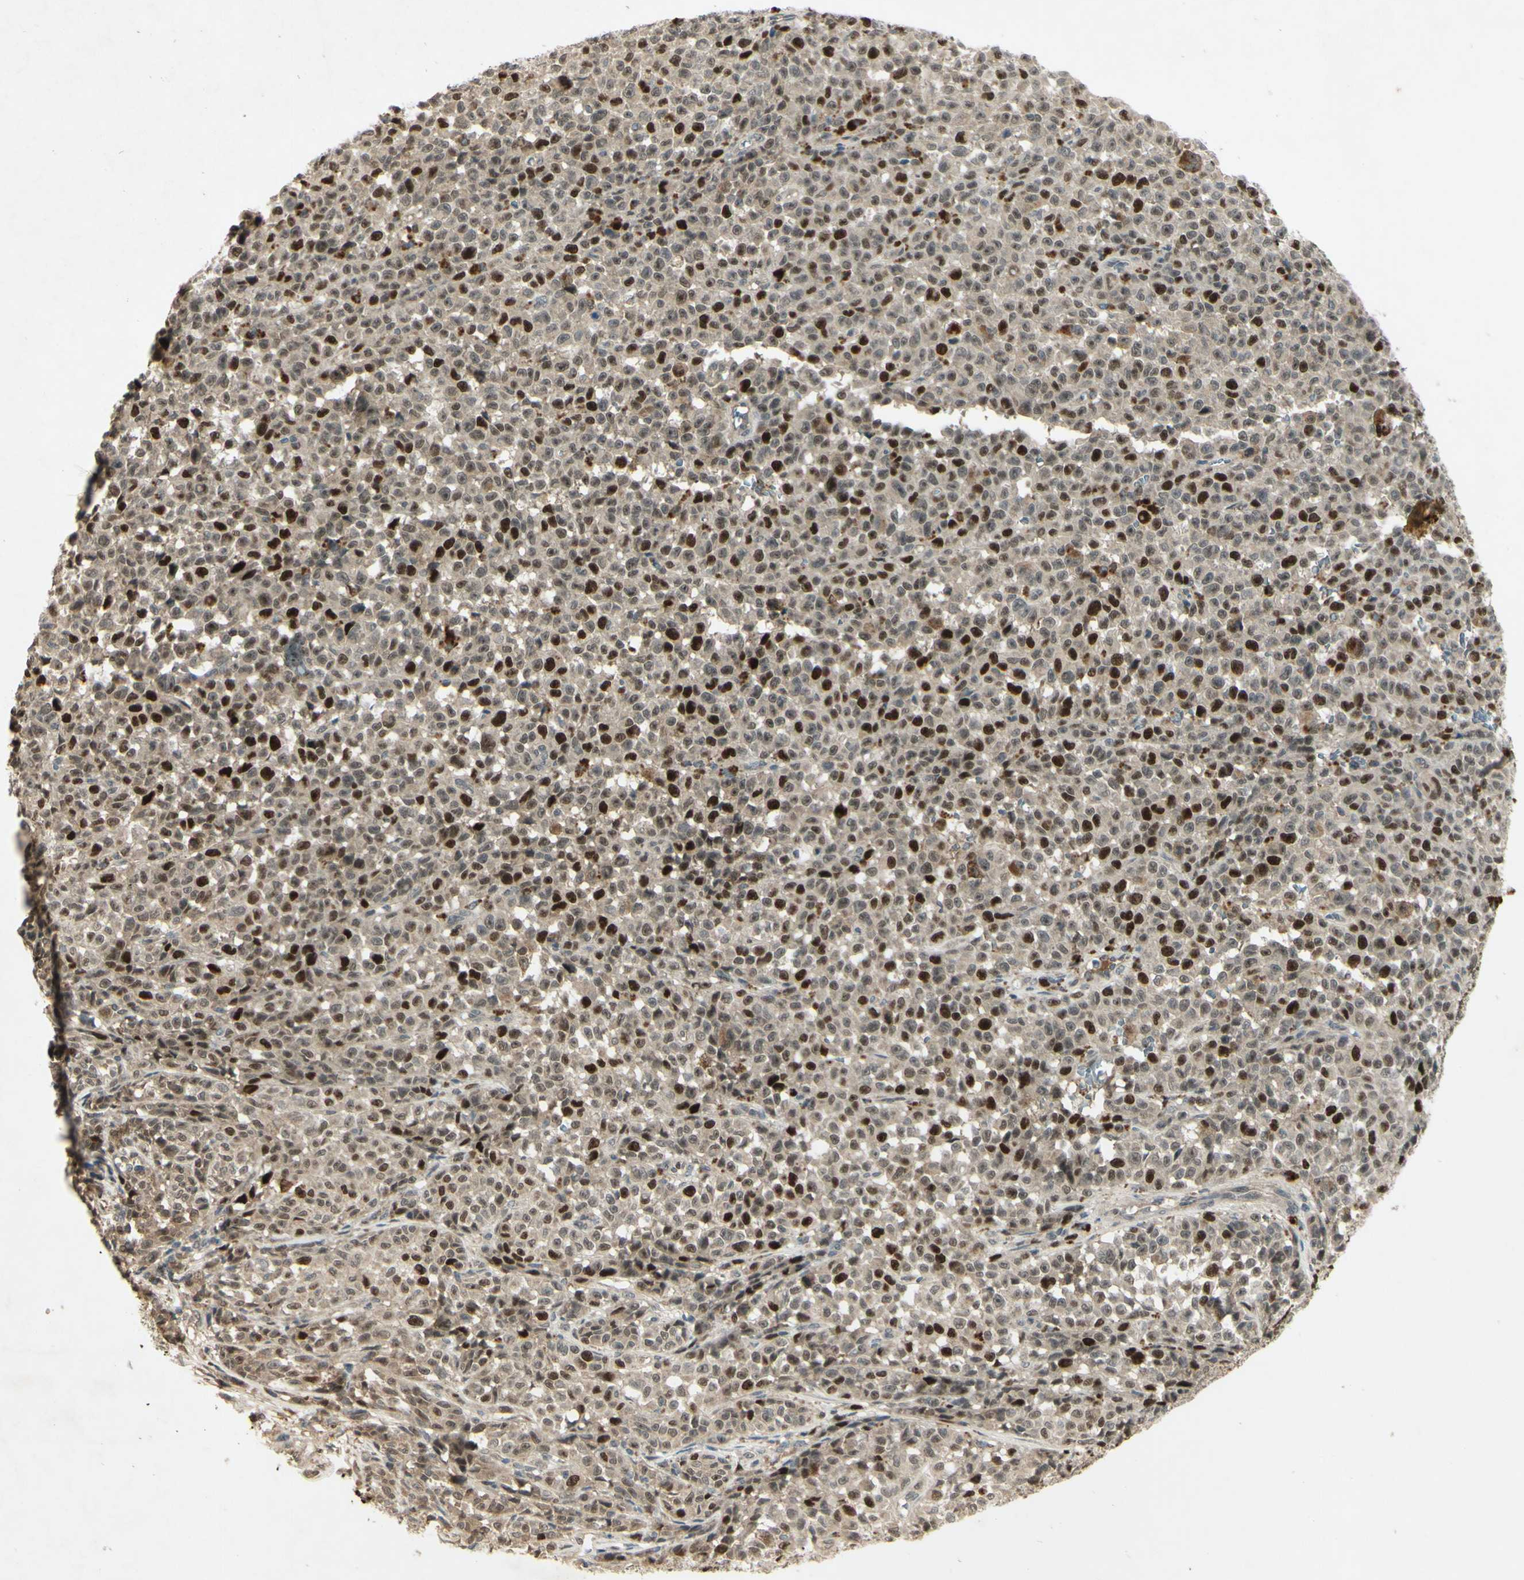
{"staining": {"intensity": "strong", "quantity": "25%-75%", "location": "nuclear"}, "tissue": "melanoma", "cell_type": "Tumor cells", "image_type": "cancer", "snomed": [{"axis": "morphology", "description": "Malignant melanoma, NOS"}, {"axis": "topography", "description": "Skin"}], "caption": "Approximately 25%-75% of tumor cells in melanoma exhibit strong nuclear protein expression as visualized by brown immunohistochemical staining.", "gene": "RAD18", "patient": {"sex": "female", "age": 82}}